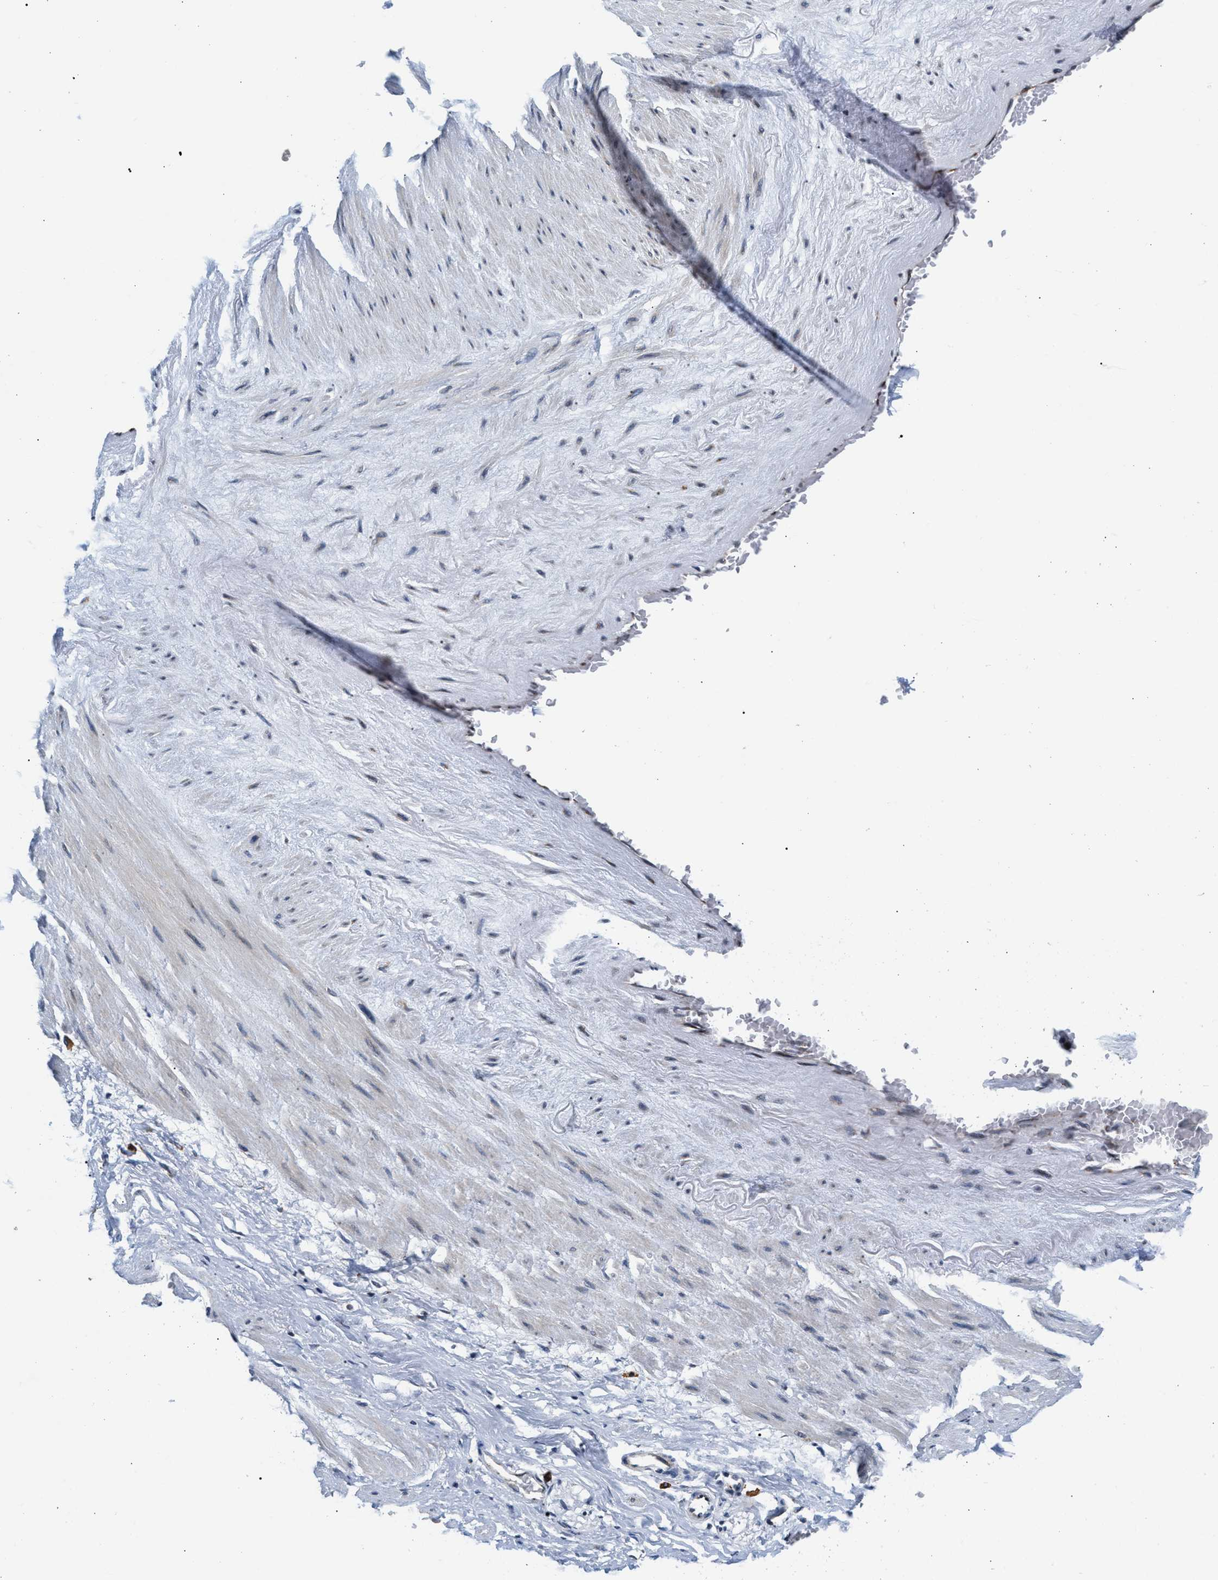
{"staining": {"intensity": "negative", "quantity": "none", "location": "none"}, "tissue": "adipose tissue", "cell_type": "Adipocytes", "image_type": "normal", "snomed": [{"axis": "morphology", "description": "Normal tissue, NOS"}, {"axis": "topography", "description": "Soft tissue"}, {"axis": "topography", "description": "Vascular tissue"}], "caption": "Adipocytes show no significant protein staining in benign adipose tissue. (DAB immunohistochemistry with hematoxylin counter stain).", "gene": "KCNMB2", "patient": {"sex": "female", "age": 35}}